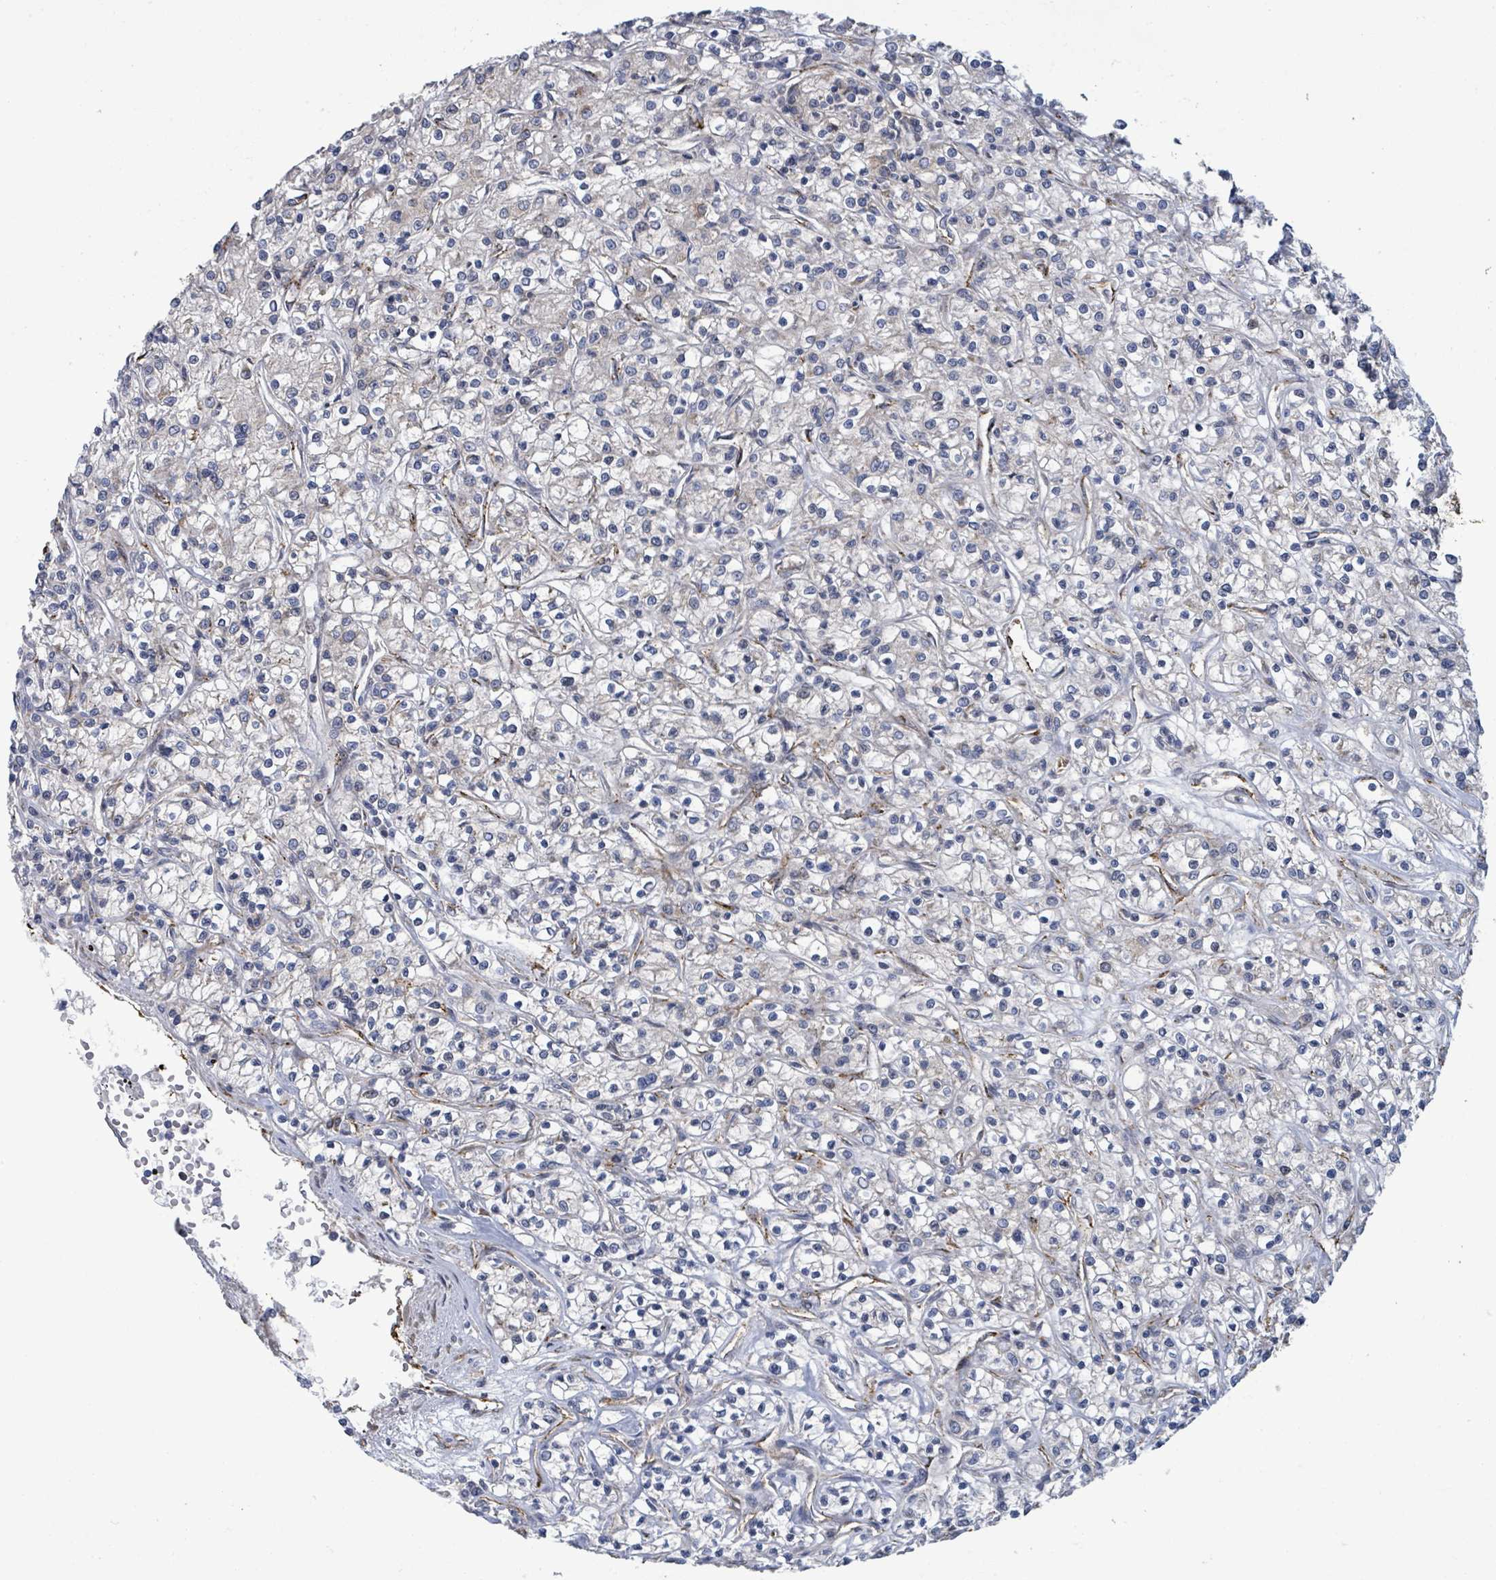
{"staining": {"intensity": "negative", "quantity": "none", "location": "none"}, "tissue": "renal cancer", "cell_type": "Tumor cells", "image_type": "cancer", "snomed": [{"axis": "morphology", "description": "Adenocarcinoma, NOS"}, {"axis": "topography", "description": "Kidney"}], "caption": "Immunohistochemistry (IHC) image of human renal cancer stained for a protein (brown), which exhibits no positivity in tumor cells. Nuclei are stained in blue.", "gene": "NOMO1", "patient": {"sex": "female", "age": 59}}